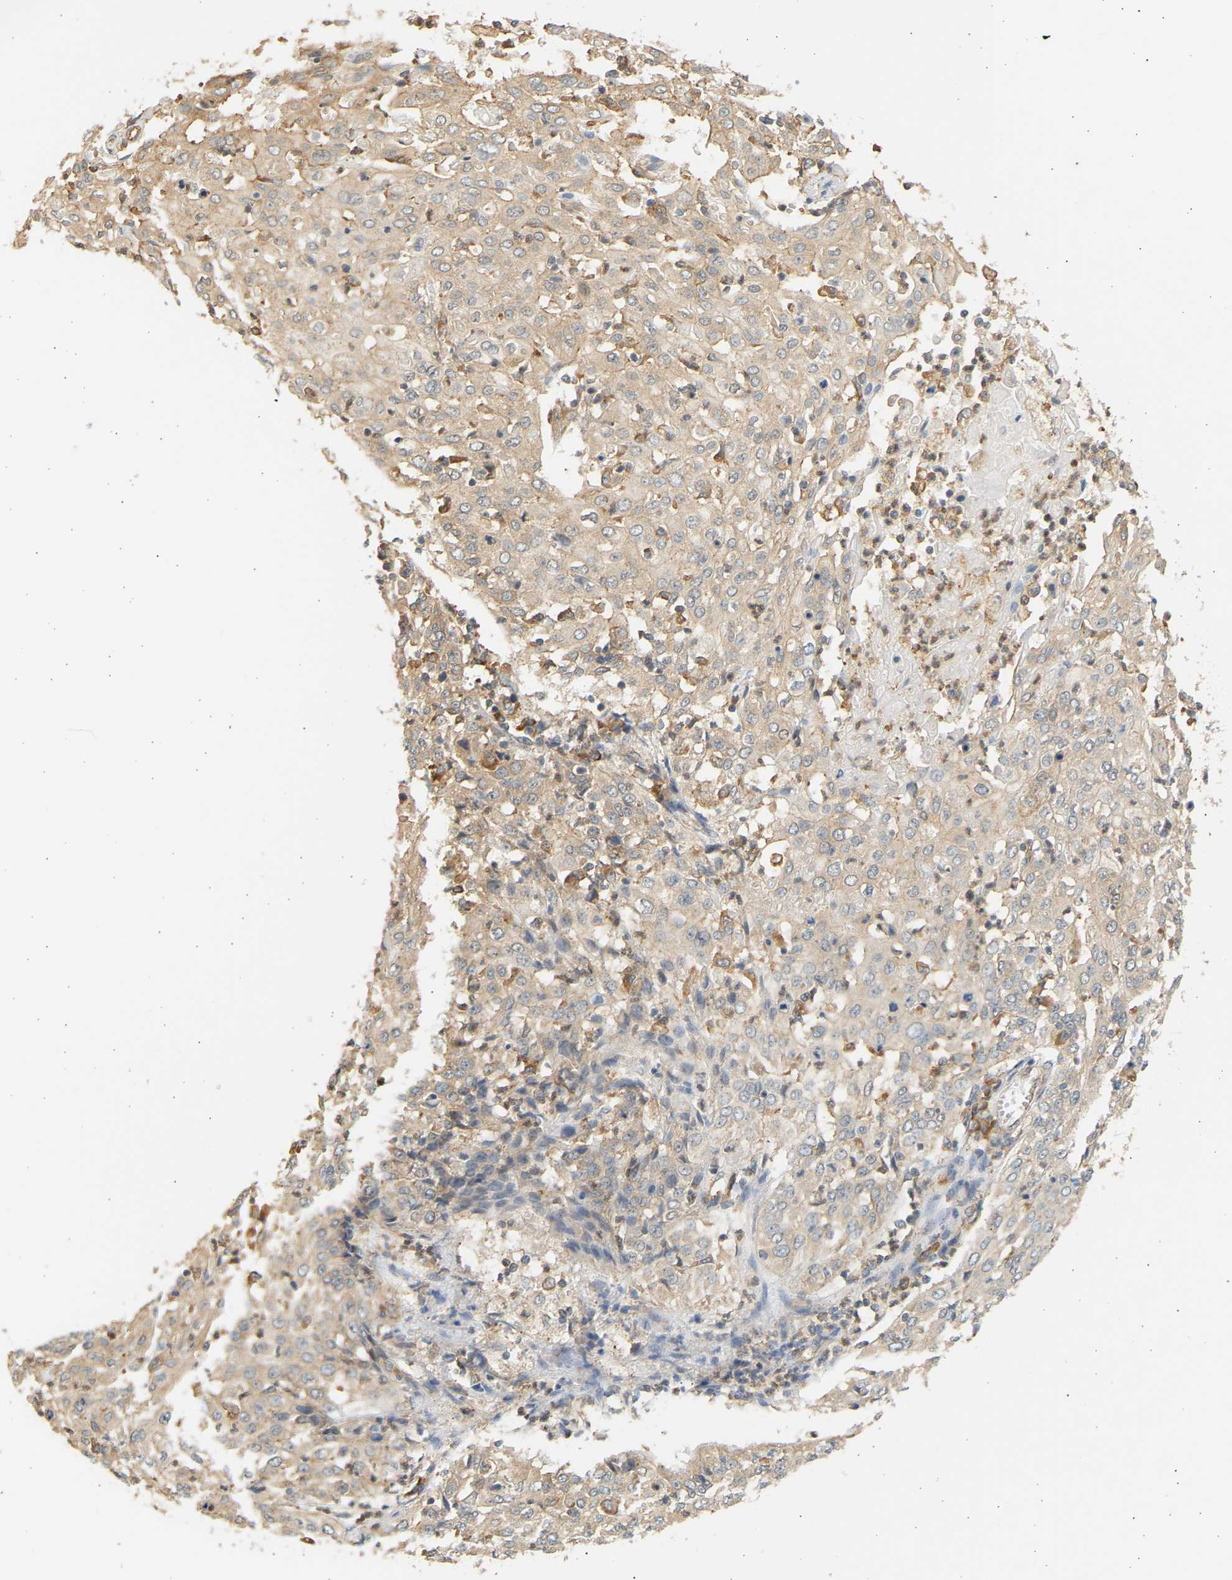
{"staining": {"intensity": "weak", "quantity": ">75%", "location": "cytoplasmic/membranous"}, "tissue": "cervical cancer", "cell_type": "Tumor cells", "image_type": "cancer", "snomed": [{"axis": "morphology", "description": "Squamous cell carcinoma, NOS"}, {"axis": "topography", "description": "Cervix"}], "caption": "The photomicrograph exhibits staining of cervical squamous cell carcinoma, revealing weak cytoplasmic/membranous protein expression (brown color) within tumor cells.", "gene": "B4GALT6", "patient": {"sex": "female", "age": 39}}